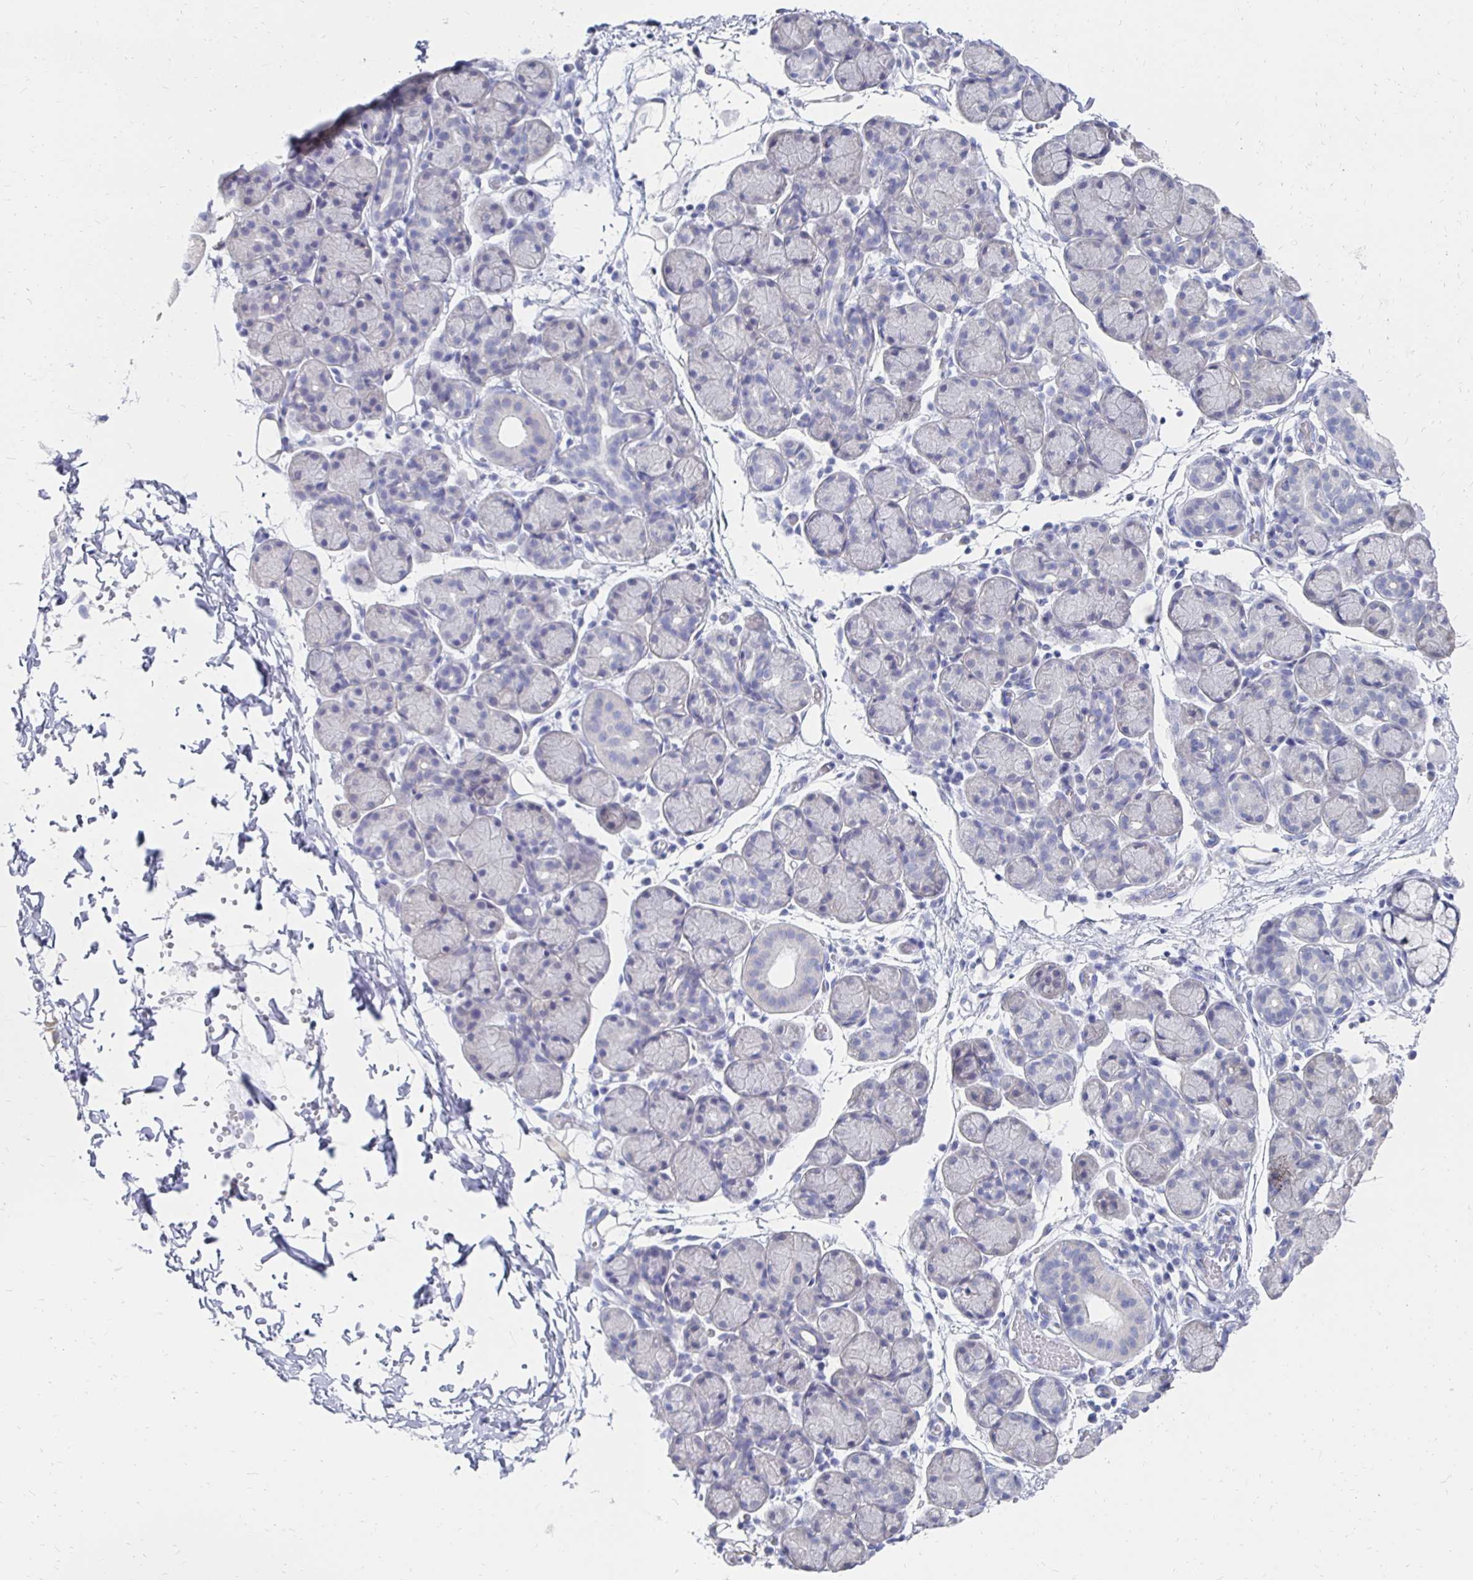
{"staining": {"intensity": "negative", "quantity": "none", "location": "none"}, "tissue": "salivary gland", "cell_type": "Glandular cells", "image_type": "normal", "snomed": [{"axis": "morphology", "description": "Normal tissue, NOS"}, {"axis": "morphology", "description": "Inflammation, NOS"}, {"axis": "topography", "description": "Lymph node"}, {"axis": "topography", "description": "Salivary gland"}], "caption": "IHC micrograph of benign salivary gland: human salivary gland stained with DAB (3,3'-diaminobenzidine) reveals no significant protein staining in glandular cells.", "gene": "SYCP3", "patient": {"sex": "male", "age": 3}}